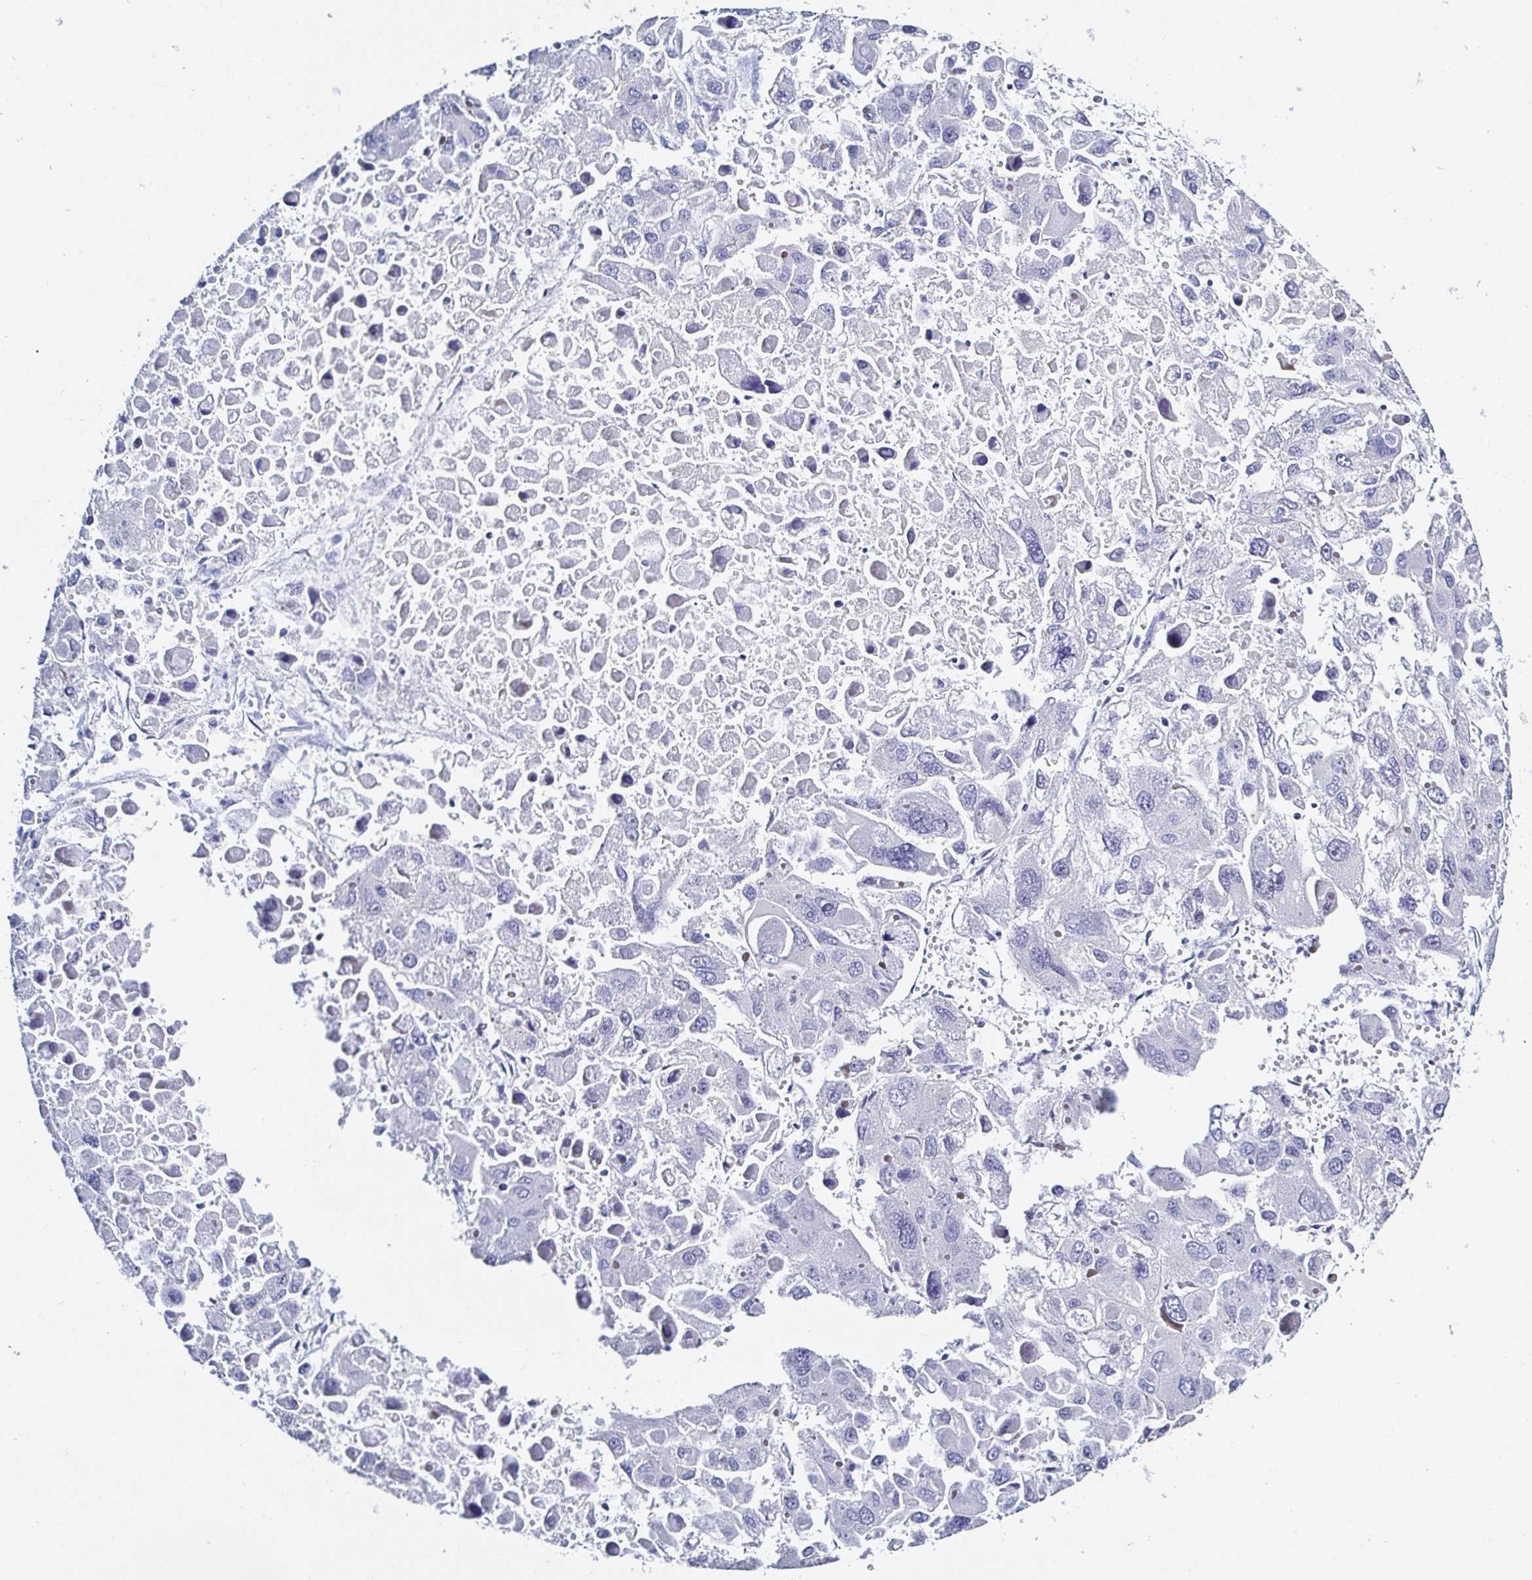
{"staining": {"intensity": "negative", "quantity": "none", "location": "none"}, "tissue": "liver cancer", "cell_type": "Tumor cells", "image_type": "cancer", "snomed": [{"axis": "morphology", "description": "Carcinoma, Hepatocellular, NOS"}, {"axis": "topography", "description": "Liver"}], "caption": "The image reveals no staining of tumor cells in hepatocellular carcinoma (liver). (Brightfield microscopy of DAB immunohistochemistry (IHC) at high magnification).", "gene": "OR10K1", "patient": {"sex": "female", "age": 41}}